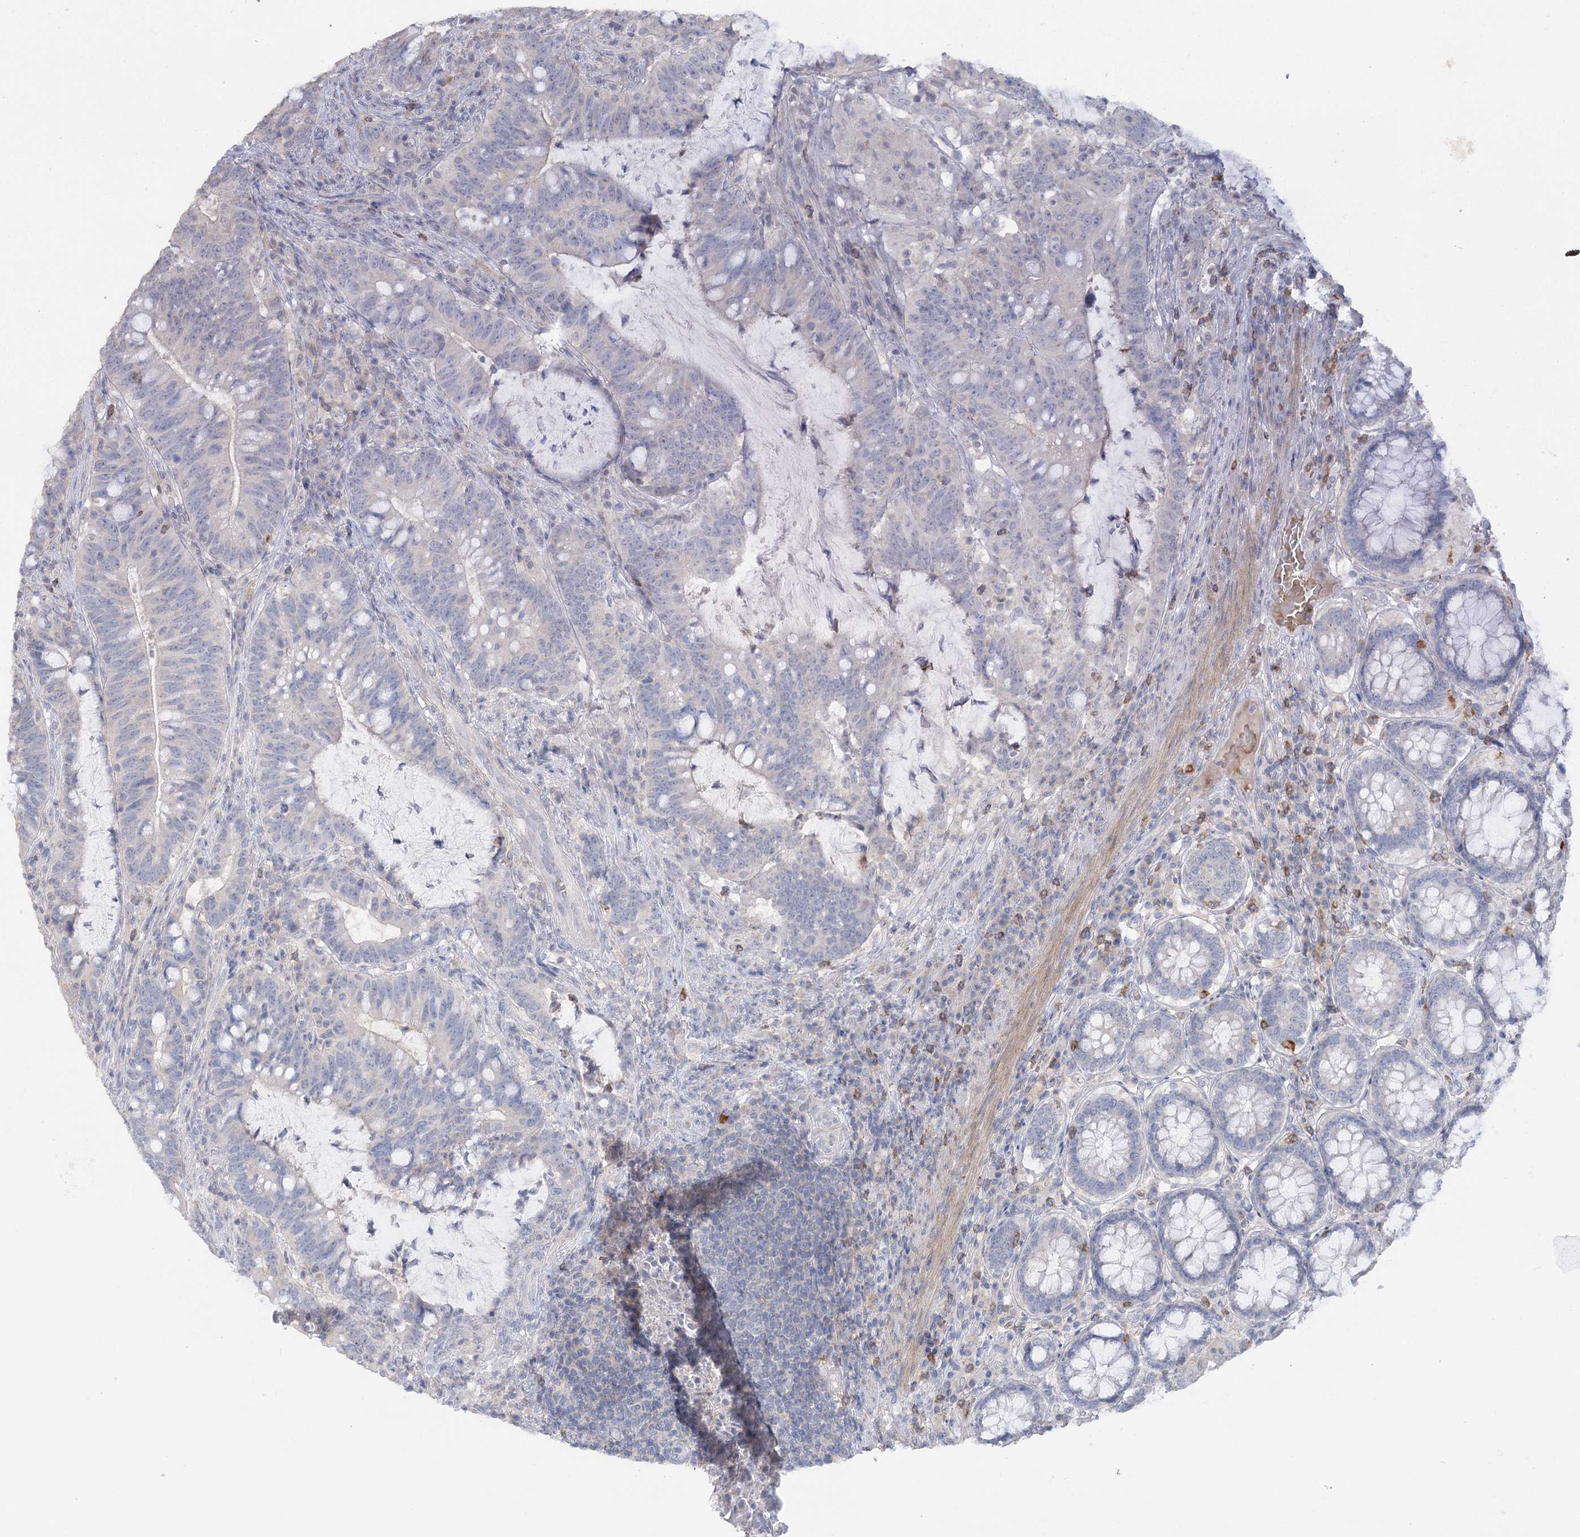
{"staining": {"intensity": "negative", "quantity": "none", "location": "none"}, "tissue": "colorectal cancer", "cell_type": "Tumor cells", "image_type": "cancer", "snomed": [{"axis": "morphology", "description": "Adenocarcinoma, NOS"}, {"axis": "topography", "description": "Colon"}], "caption": "IHC of human colorectal cancer (adenocarcinoma) exhibits no staining in tumor cells.", "gene": "TRAF3IP1", "patient": {"sex": "female", "age": 66}}